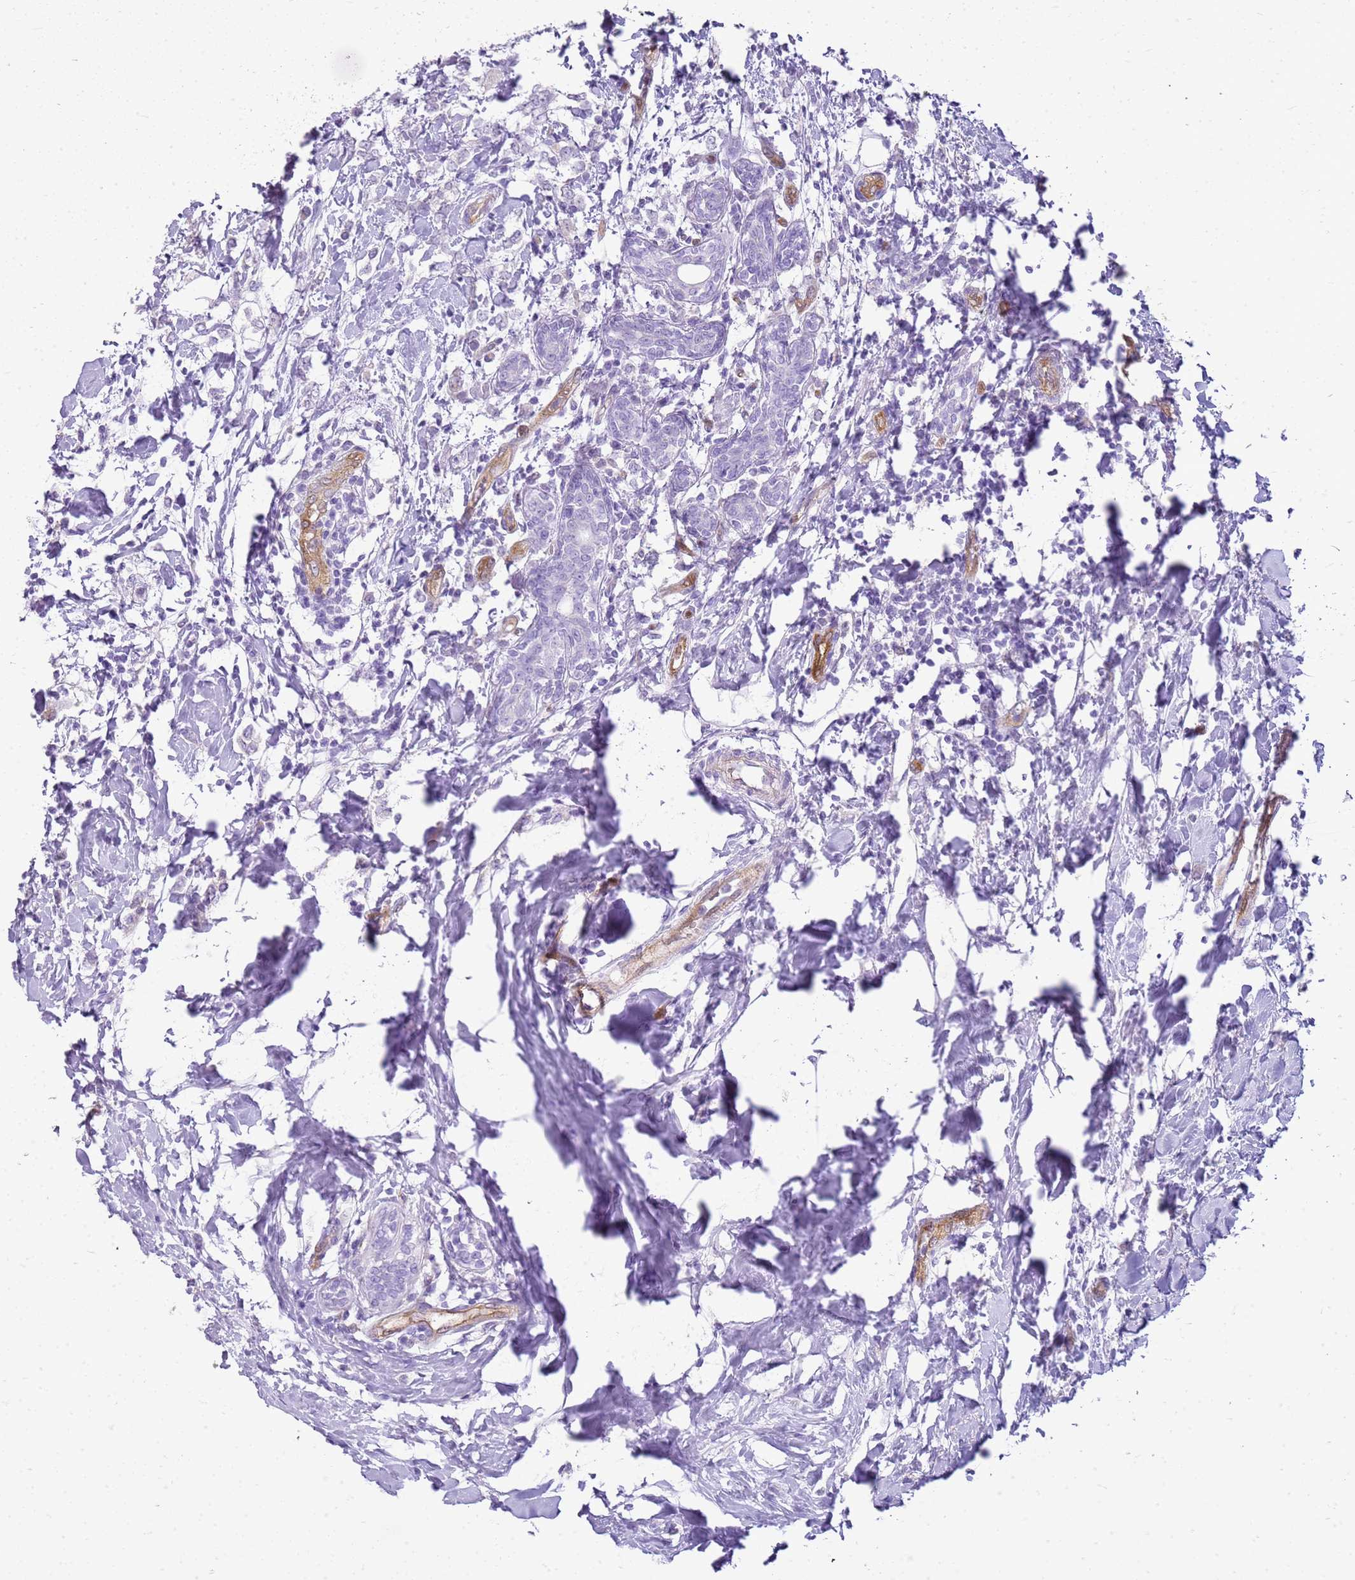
{"staining": {"intensity": "negative", "quantity": "none", "location": "none"}, "tissue": "breast cancer", "cell_type": "Tumor cells", "image_type": "cancer", "snomed": [{"axis": "morphology", "description": "Normal tissue, NOS"}, {"axis": "morphology", "description": "Lobular carcinoma"}, {"axis": "topography", "description": "Breast"}], "caption": "DAB (3,3'-diaminobenzidine) immunohistochemical staining of human breast lobular carcinoma shows no significant staining in tumor cells.", "gene": "SULT1E1", "patient": {"sex": "female", "age": 47}}